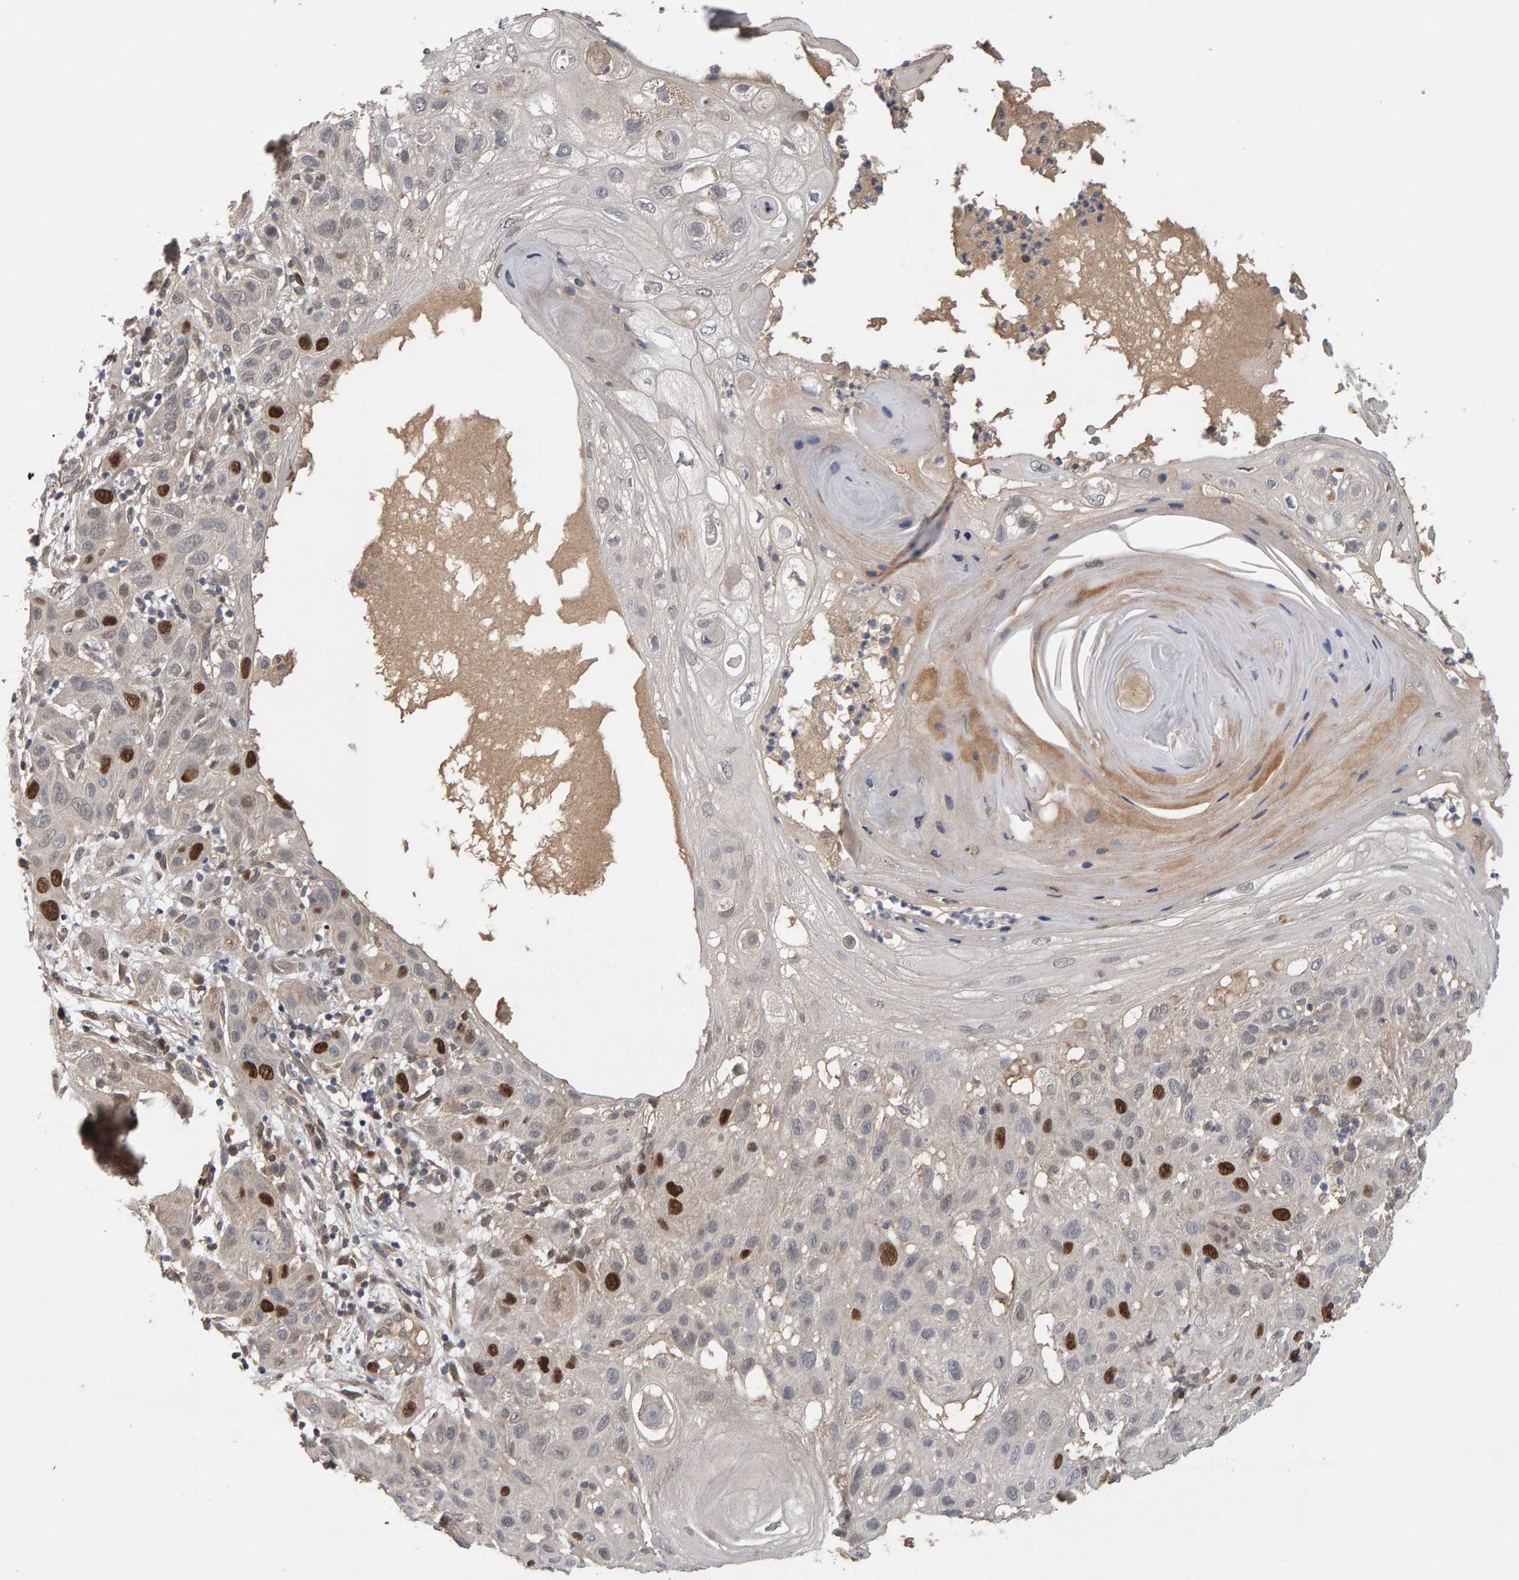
{"staining": {"intensity": "strong", "quantity": "<25%", "location": "nuclear"}, "tissue": "skin cancer", "cell_type": "Tumor cells", "image_type": "cancer", "snomed": [{"axis": "morphology", "description": "Squamous cell carcinoma, NOS"}, {"axis": "topography", "description": "Skin"}], "caption": "Human skin squamous cell carcinoma stained with a protein marker exhibits strong staining in tumor cells.", "gene": "CDCA5", "patient": {"sex": "female", "age": 96}}